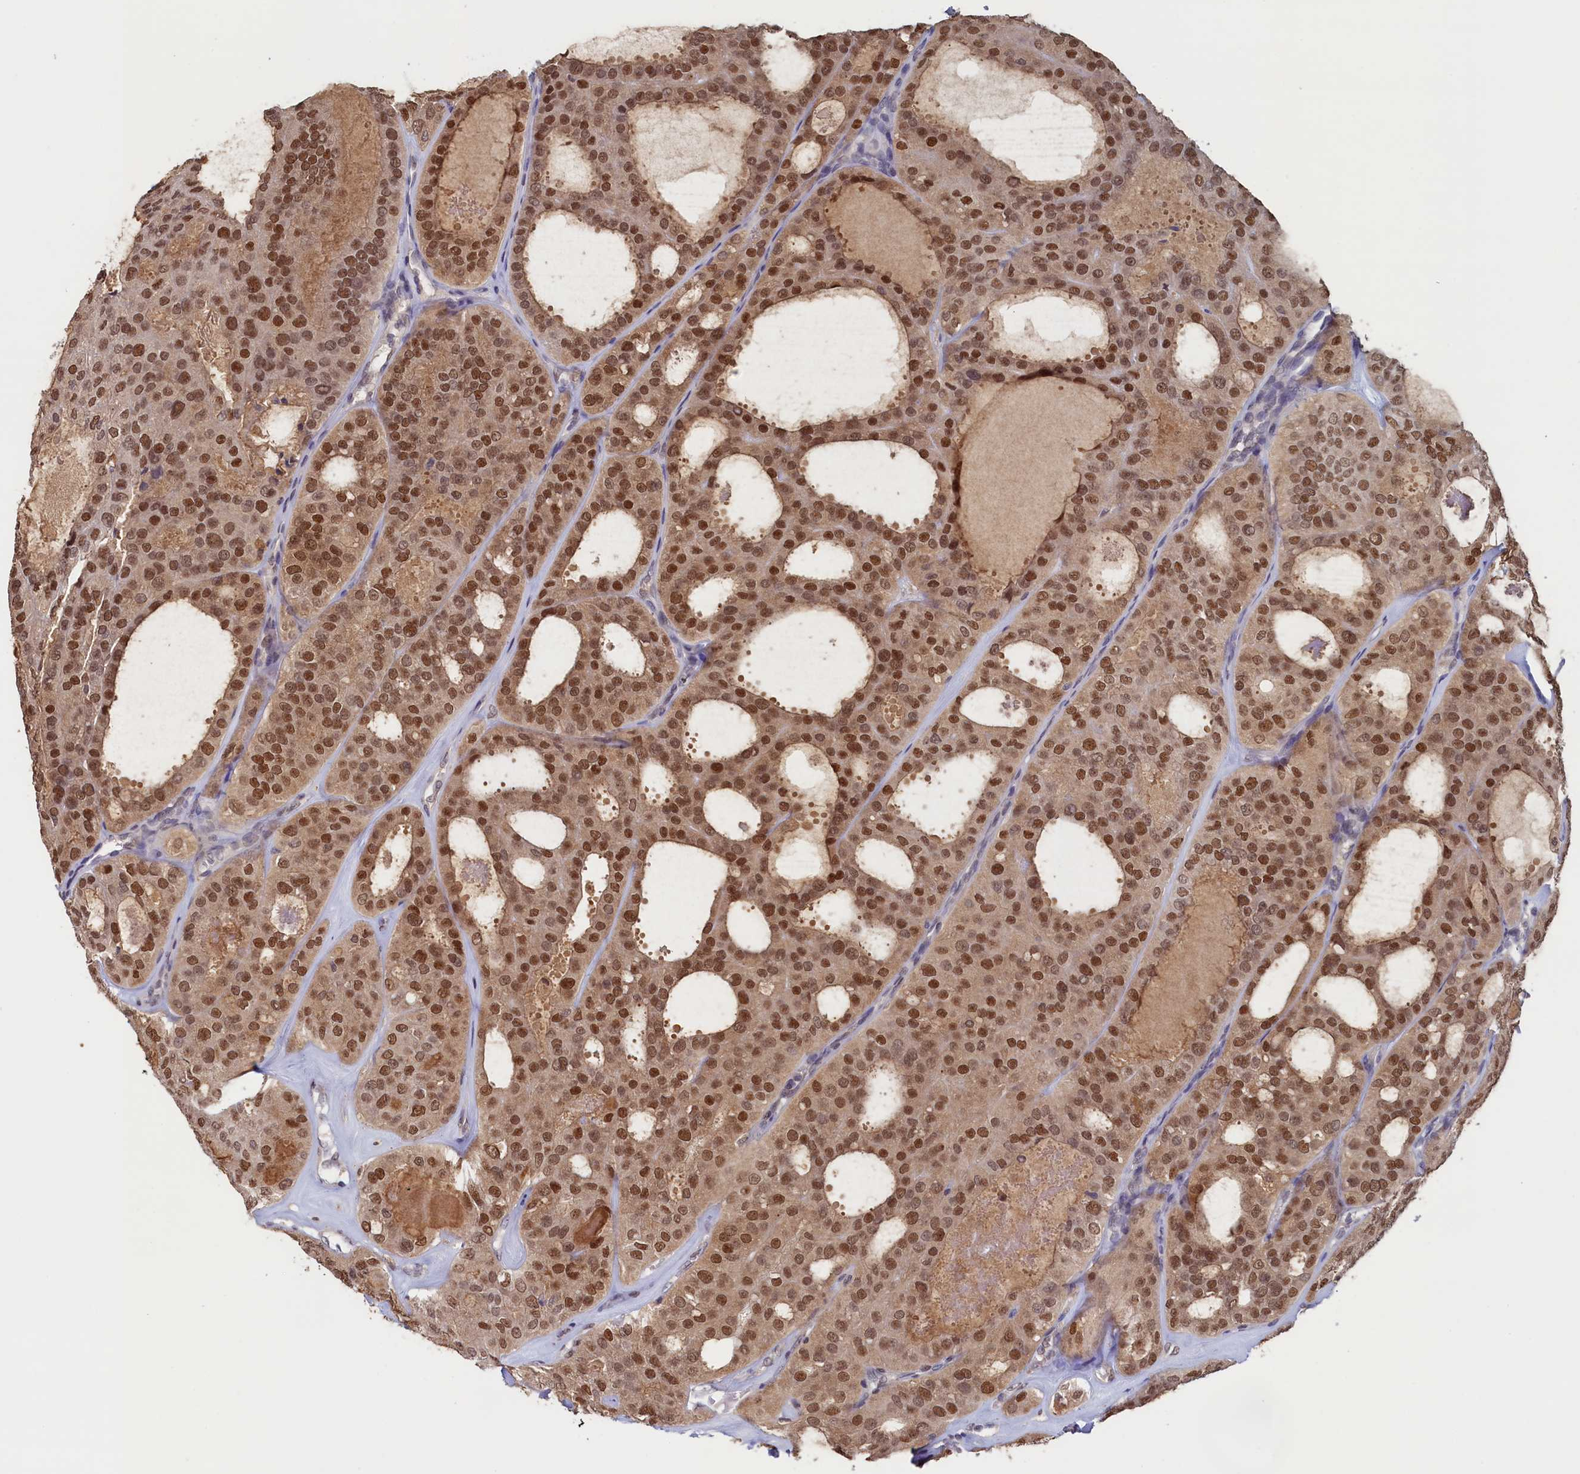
{"staining": {"intensity": "moderate", "quantity": ">75%", "location": "nuclear"}, "tissue": "thyroid cancer", "cell_type": "Tumor cells", "image_type": "cancer", "snomed": [{"axis": "morphology", "description": "Follicular adenoma carcinoma, NOS"}, {"axis": "topography", "description": "Thyroid gland"}], "caption": "Follicular adenoma carcinoma (thyroid) was stained to show a protein in brown. There is medium levels of moderate nuclear staining in approximately >75% of tumor cells.", "gene": "AHCY", "patient": {"sex": "male", "age": 75}}